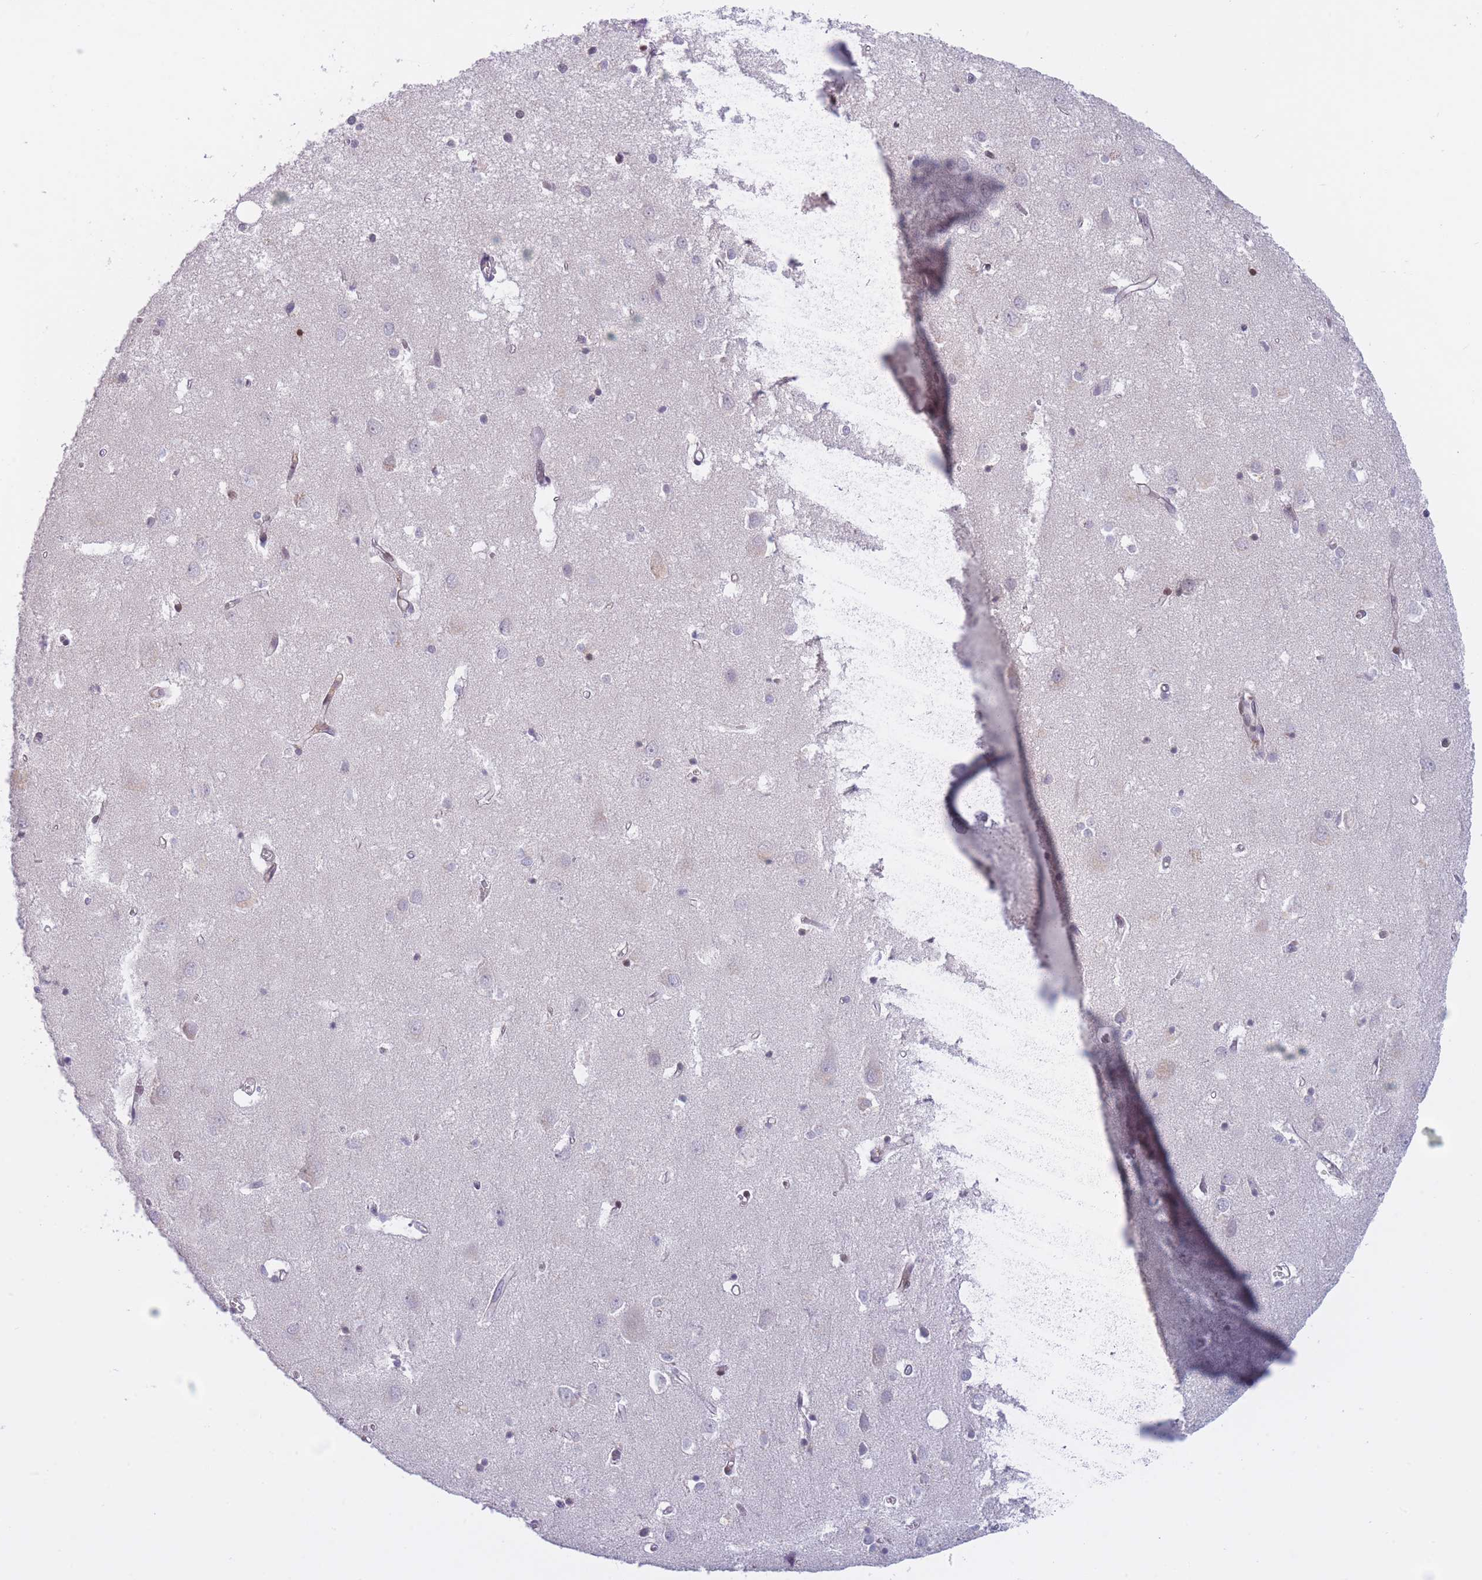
{"staining": {"intensity": "moderate", "quantity": "<25%", "location": "nuclear"}, "tissue": "cerebral cortex", "cell_type": "Endothelial cells", "image_type": "normal", "snomed": [{"axis": "morphology", "description": "Normal tissue, NOS"}, {"axis": "topography", "description": "Cerebral cortex"}], "caption": "There is low levels of moderate nuclear staining in endothelial cells of normal cerebral cortex, as demonstrated by immunohistochemical staining (brown color).", "gene": "SLC35F5", "patient": {"sex": "male", "age": 70}}